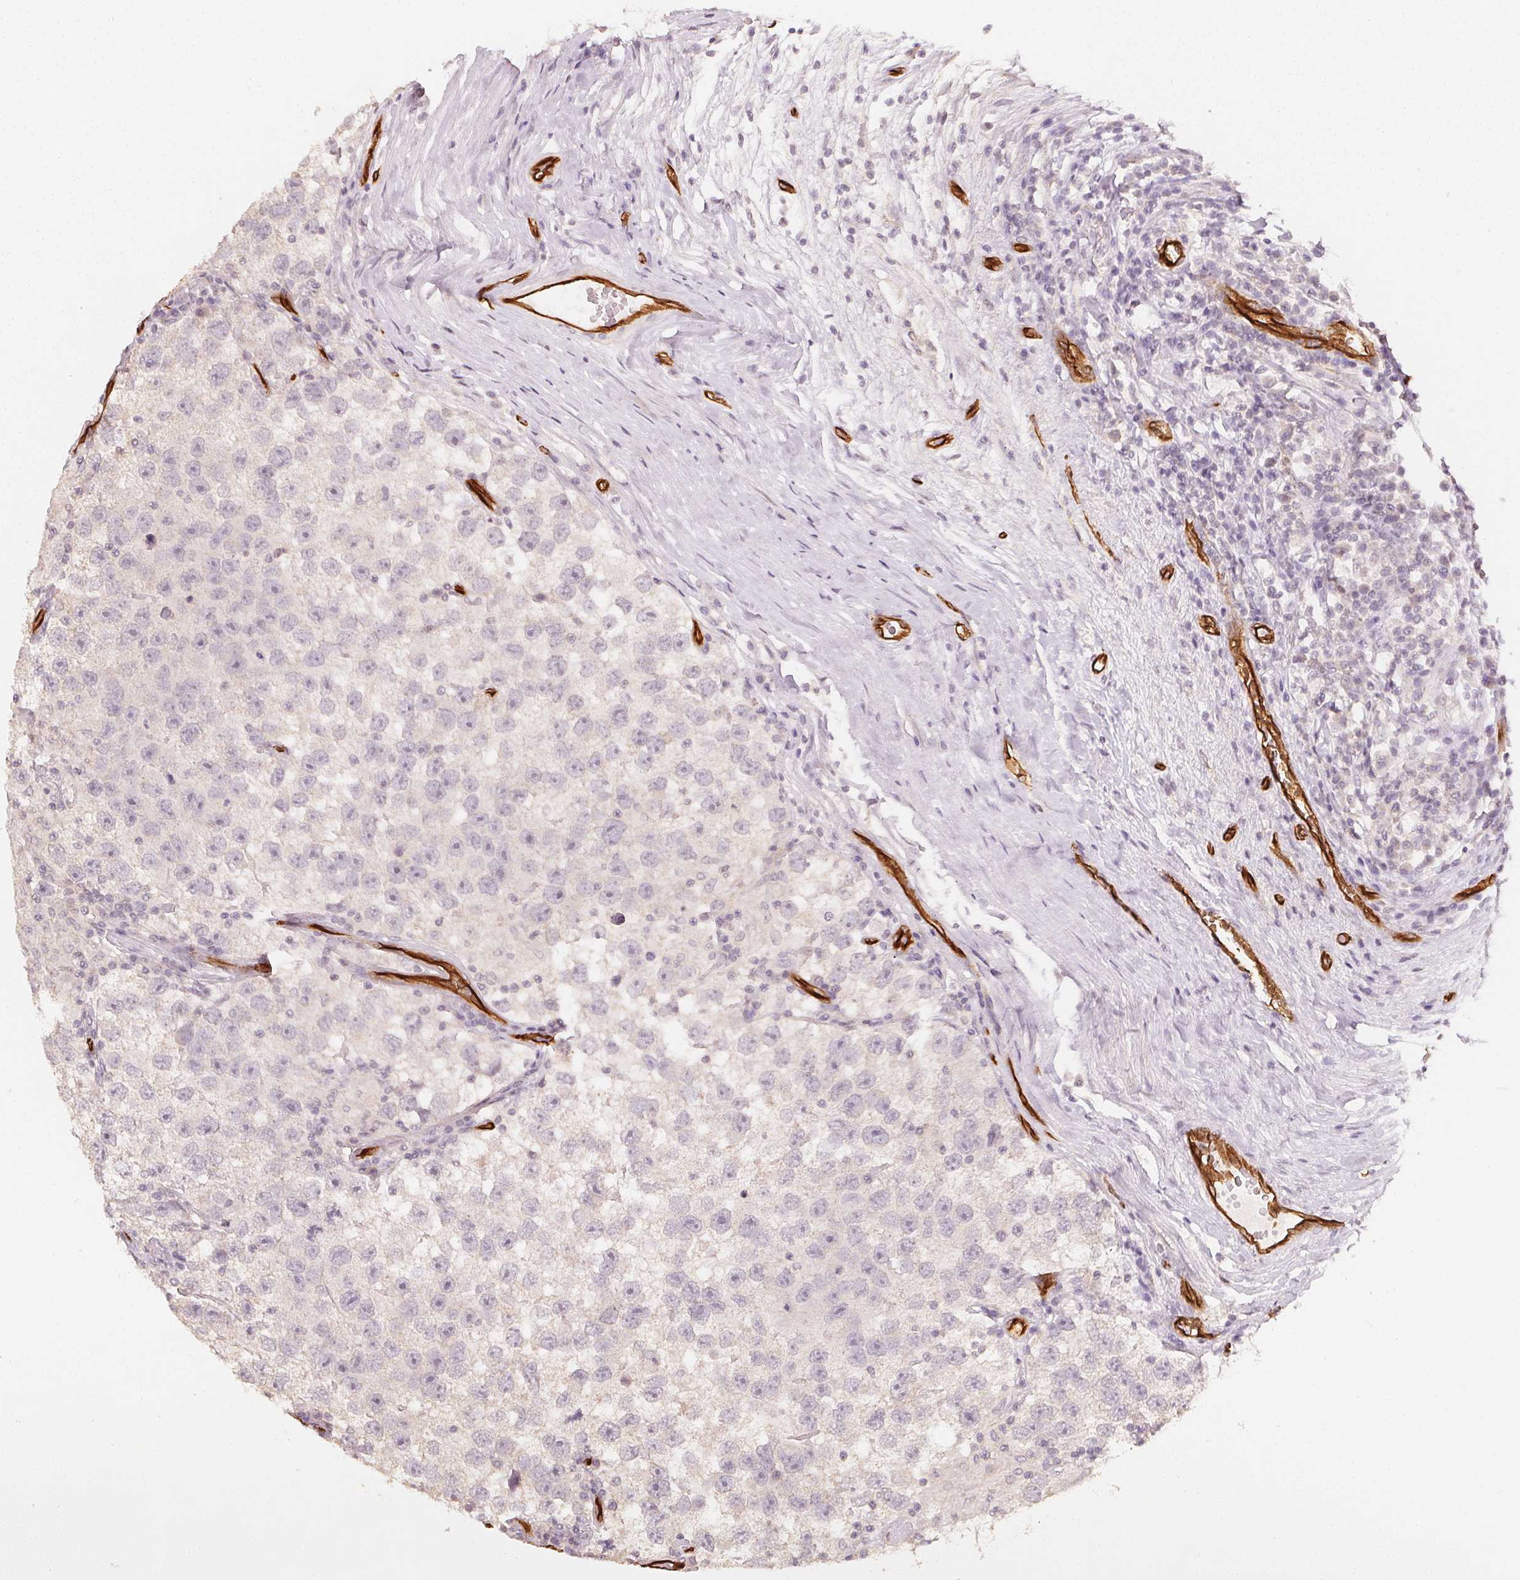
{"staining": {"intensity": "negative", "quantity": "none", "location": "none"}, "tissue": "testis cancer", "cell_type": "Tumor cells", "image_type": "cancer", "snomed": [{"axis": "morphology", "description": "Seminoma, NOS"}, {"axis": "topography", "description": "Testis"}], "caption": "Immunohistochemistry histopathology image of neoplastic tissue: human testis cancer (seminoma) stained with DAB (3,3'-diaminobenzidine) displays no significant protein staining in tumor cells.", "gene": "CIB1", "patient": {"sex": "male", "age": 26}}